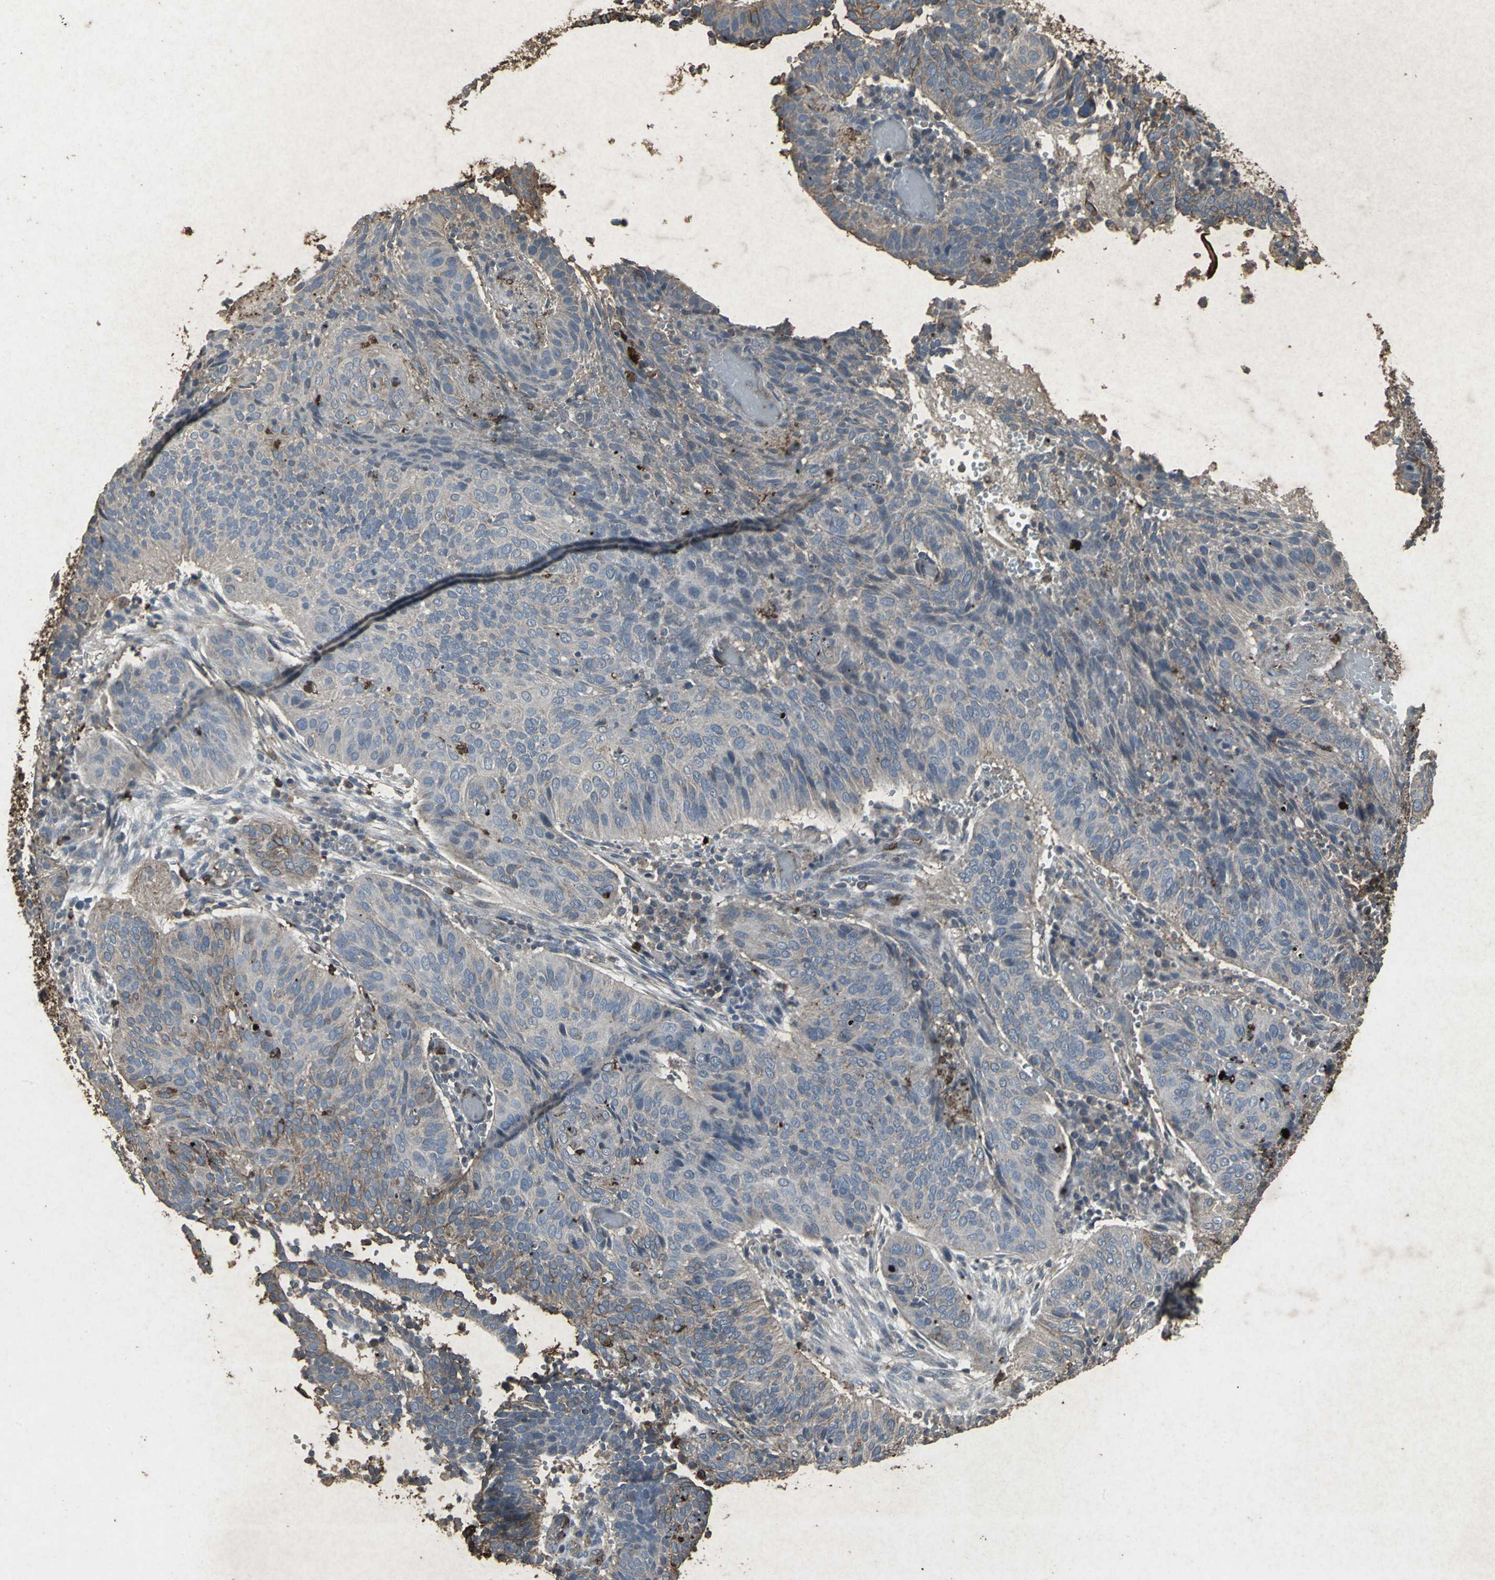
{"staining": {"intensity": "strong", "quantity": "<25%", "location": "cytoplasmic/membranous"}, "tissue": "cervical cancer", "cell_type": "Tumor cells", "image_type": "cancer", "snomed": [{"axis": "morphology", "description": "Squamous cell carcinoma, NOS"}, {"axis": "topography", "description": "Cervix"}], "caption": "Protein expression analysis of human cervical cancer reveals strong cytoplasmic/membranous positivity in approximately <25% of tumor cells.", "gene": "CCR9", "patient": {"sex": "female", "age": 39}}